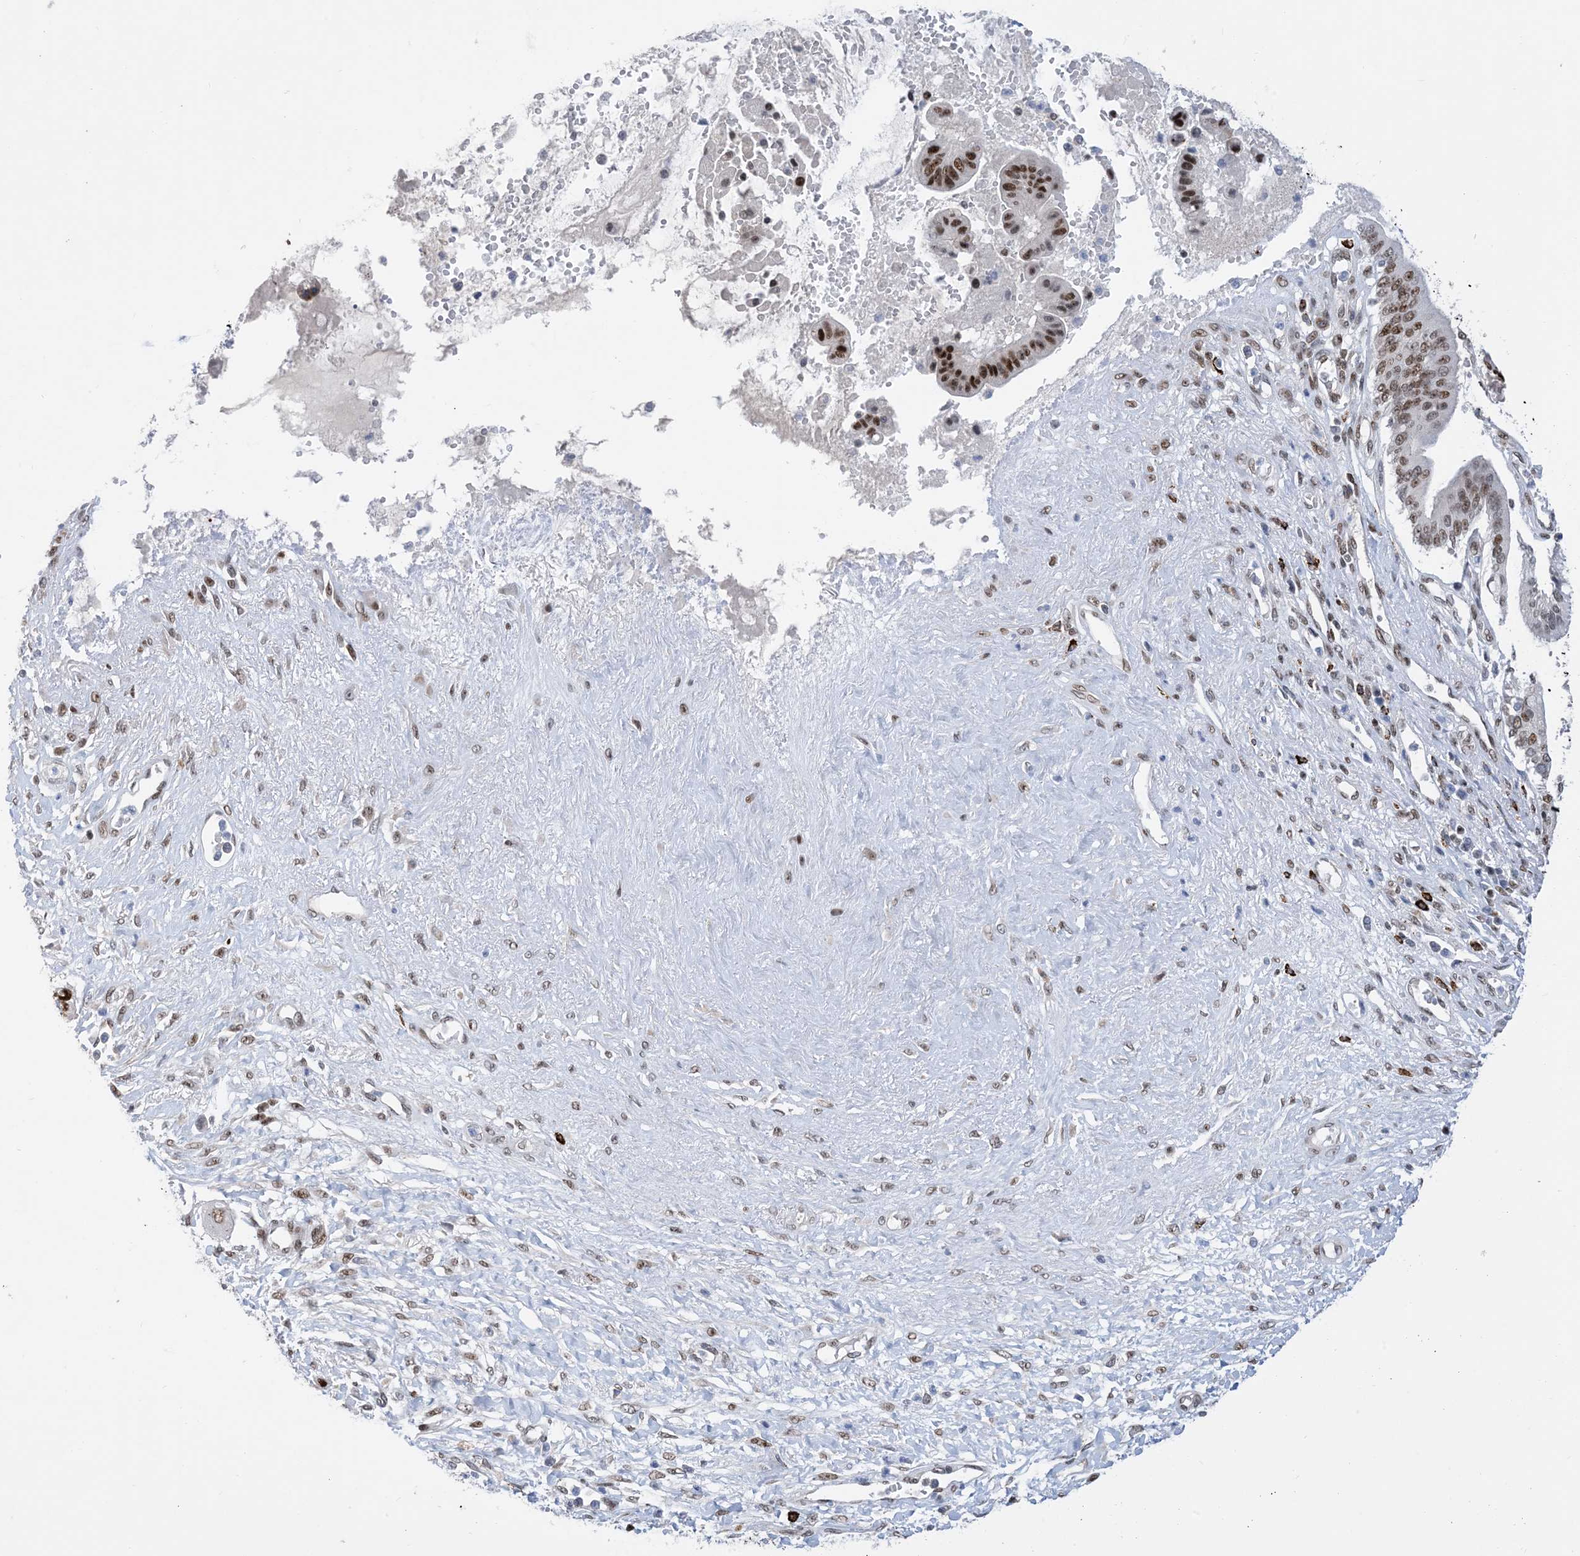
{"staining": {"intensity": "moderate", "quantity": ">75%", "location": "nuclear"}, "tissue": "pancreatic cancer", "cell_type": "Tumor cells", "image_type": "cancer", "snomed": [{"axis": "morphology", "description": "Inflammation, NOS"}, {"axis": "morphology", "description": "Adenocarcinoma, NOS"}, {"axis": "topography", "description": "Pancreas"}], "caption": "This is a micrograph of immunohistochemistry (IHC) staining of pancreatic adenocarcinoma, which shows moderate positivity in the nuclear of tumor cells.", "gene": "TSPYL1", "patient": {"sex": "female", "age": 56}}